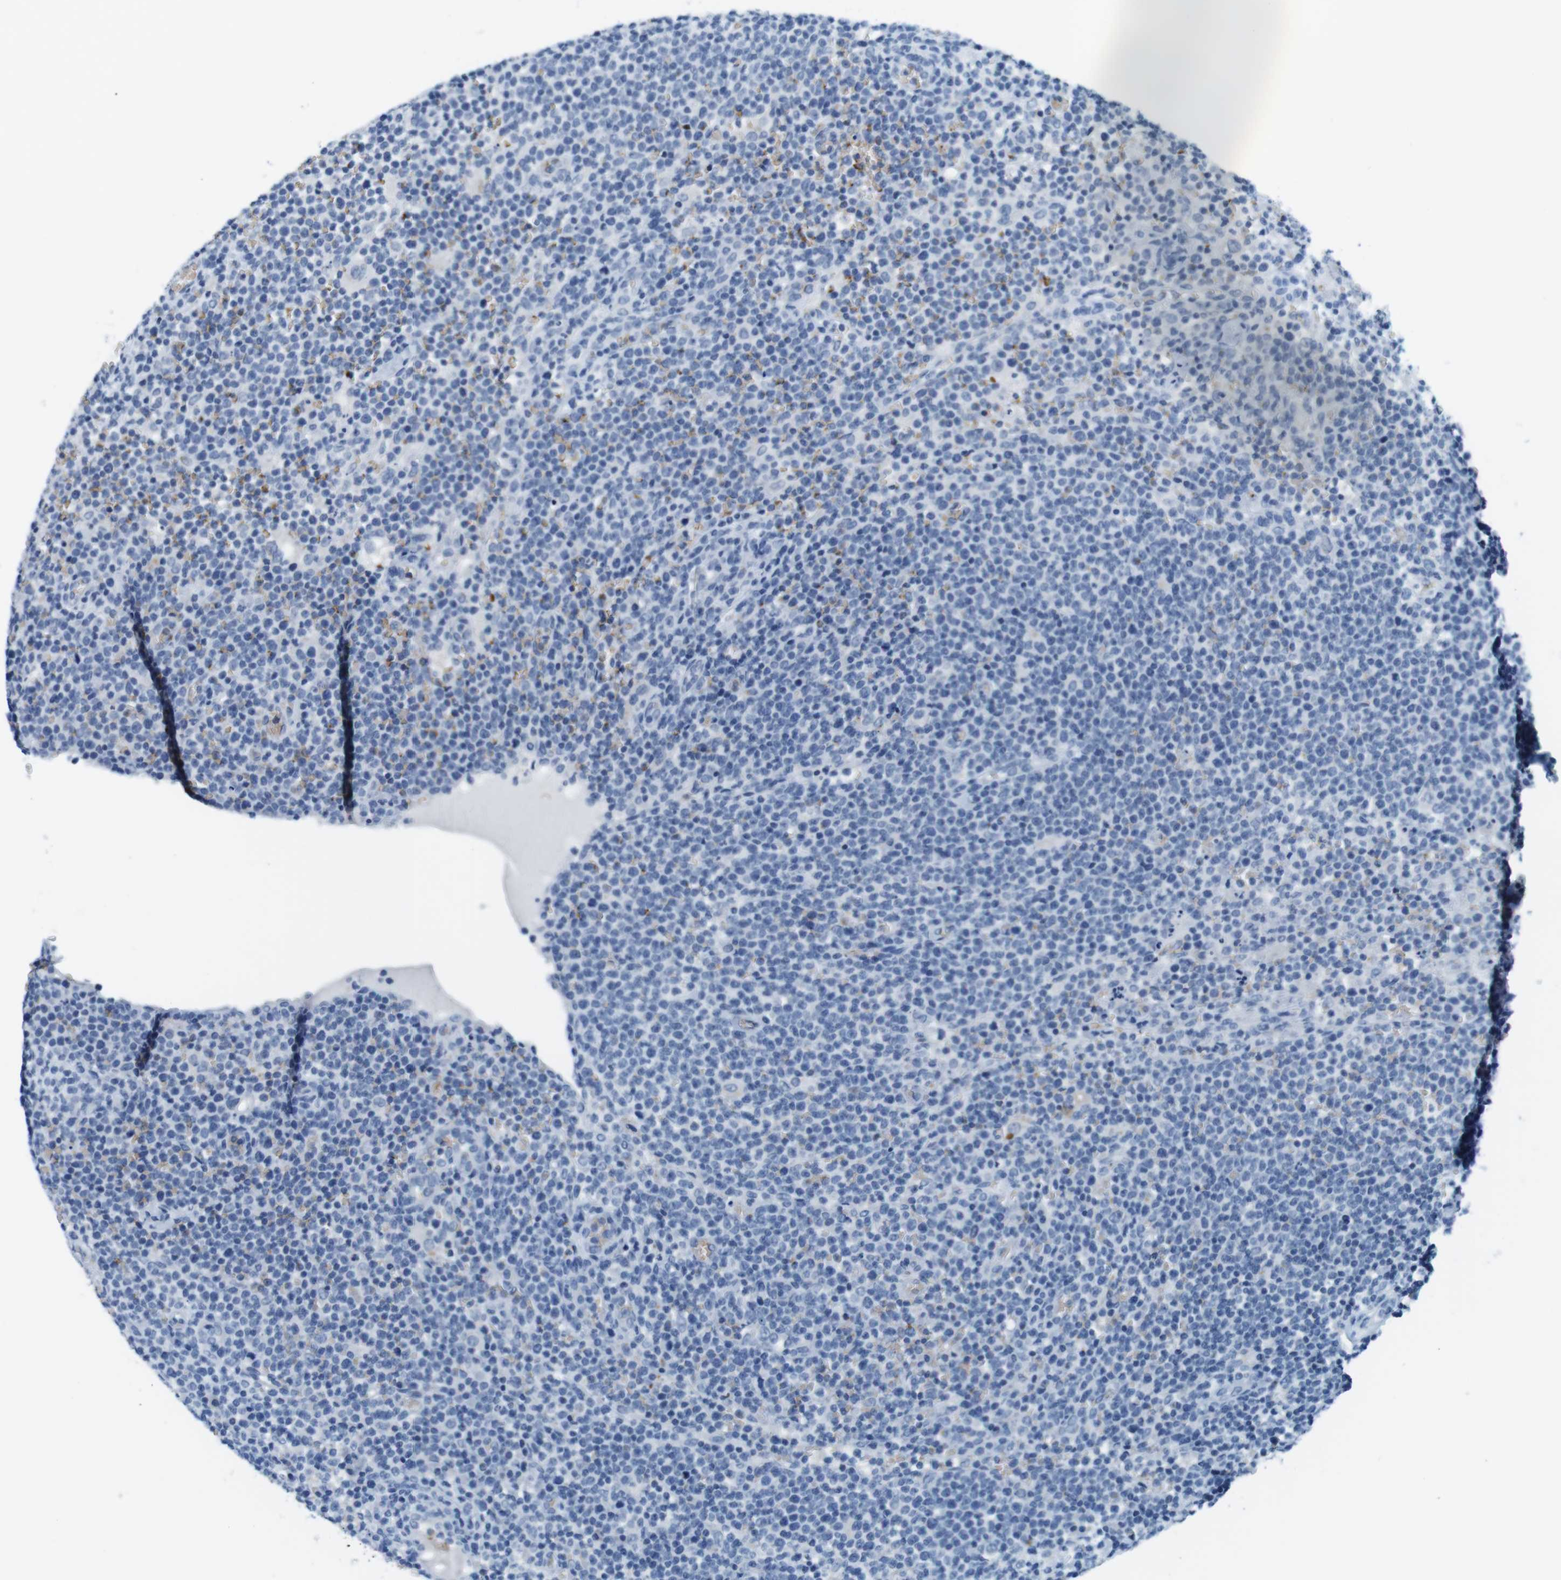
{"staining": {"intensity": "negative", "quantity": "none", "location": "none"}, "tissue": "lymphoma", "cell_type": "Tumor cells", "image_type": "cancer", "snomed": [{"axis": "morphology", "description": "Malignant lymphoma, non-Hodgkin's type, High grade"}, {"axis": "topography", "description": "Lymph node"}], "caption": "DAB immunohistochemical staining of high-grade malignant lymphoma, non-Hodgkin's type exhibits no significant staining in tumor cells.", "gene": "TFAP2C", "patient": {"sex": "male", "age": 61}}